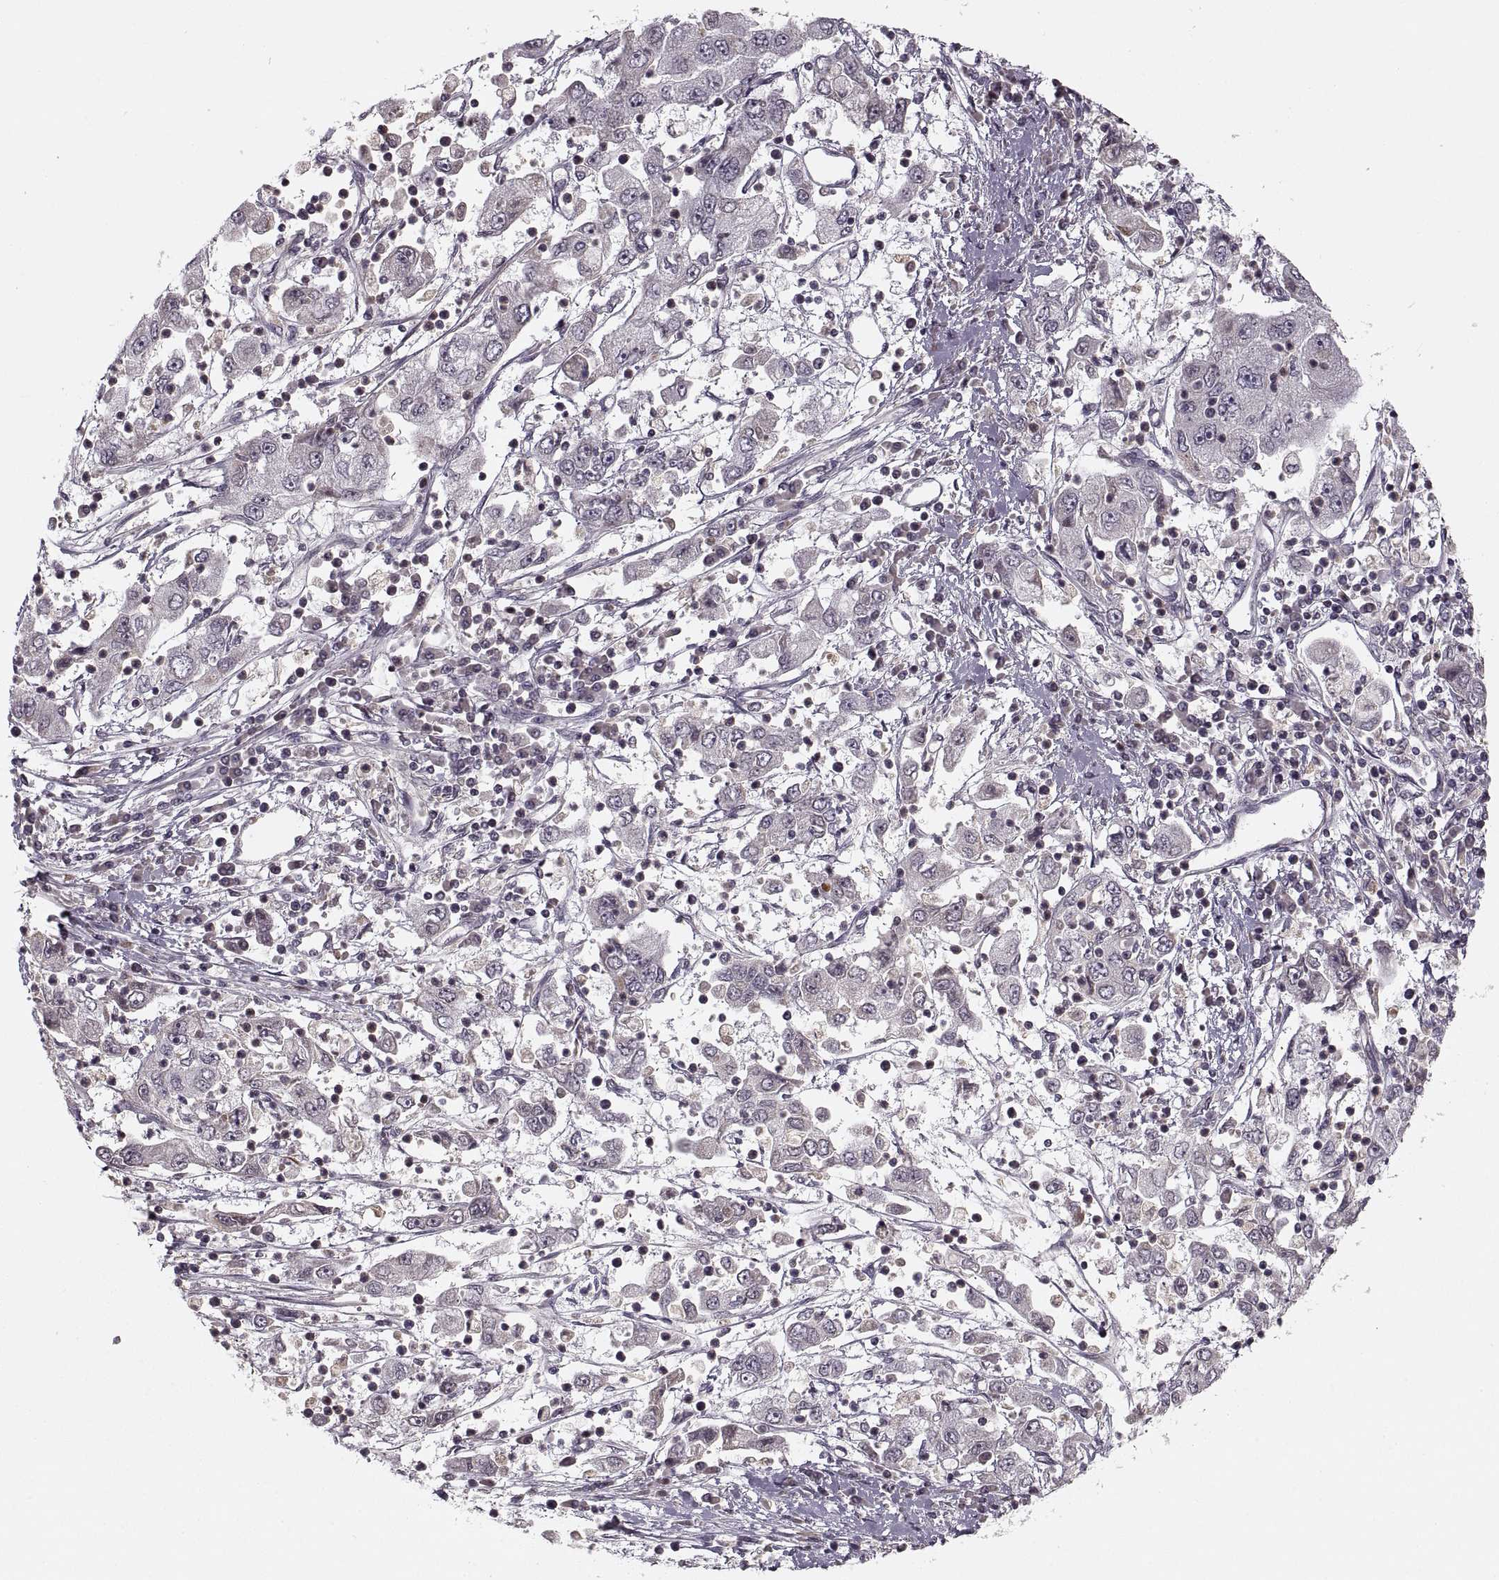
{"staining": {"intensity": "negative", "quantity": "none", "location": "none"}, "tissue": "cervical cancer", "cell_type": "Tumor cells", "image_type": "cancer", "snomed": [{"axis": "morphology", "description": "Squamous cell carcinoma, NOS"}, {"axis": "topography", "description": "Cervix"}], "caption": "Cervical cancer (squamous cell carcinoma) was stained to show a protein in brown. There is no significant positivity in tumor cells. The staining is performed using DAB (3,3'-diaminobenzidine) brown chromogen with nuclei counter-stained in using hematoxylin.", "gene": "ASIC3", "patient": {"sex": "female", "age": 36}}